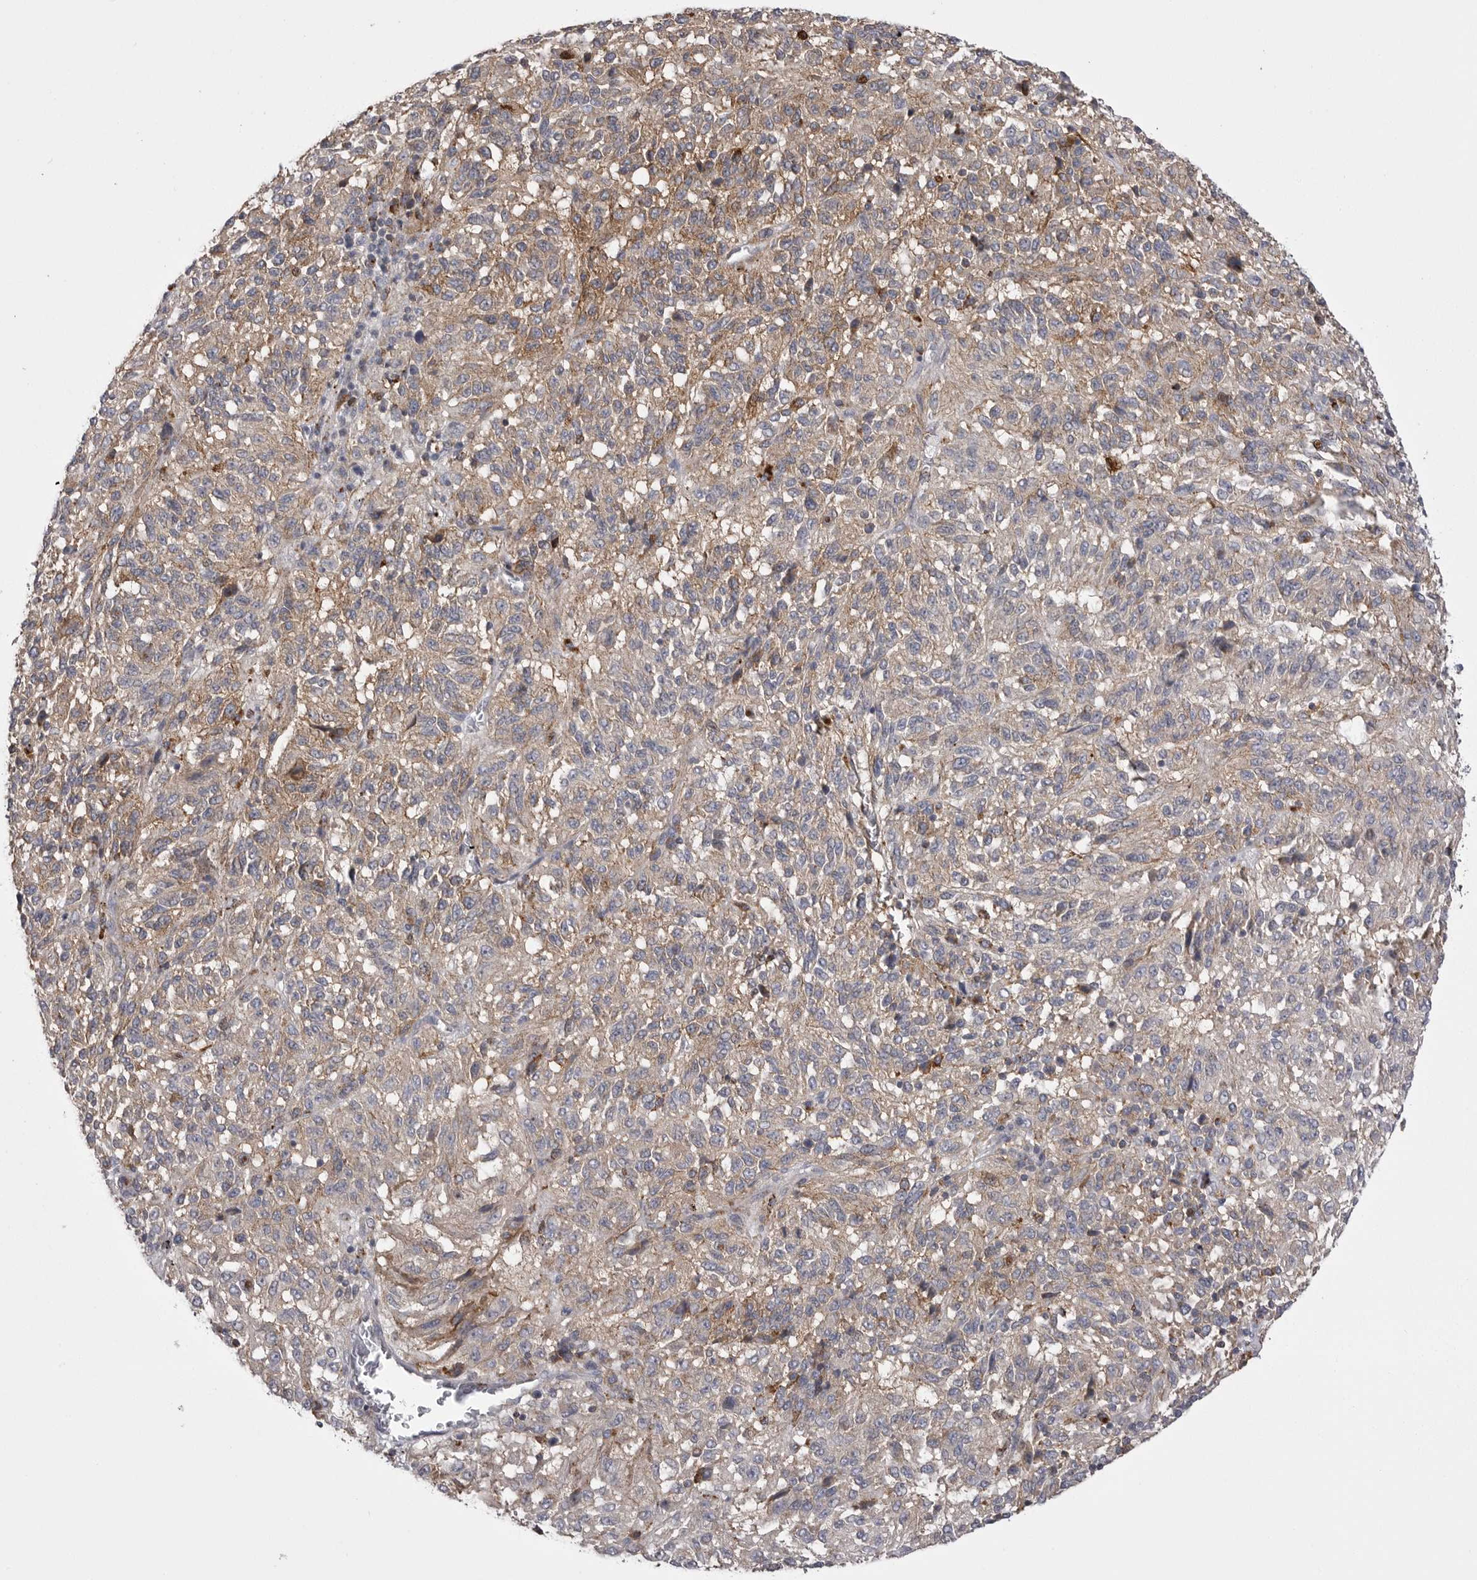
{"staining": {"intensity": "weak", "quantity": "25%-75%", "location": "cytoplasmic/membranous"}, "tissue": "melanoma", "cell_type": "Tumor cells", "image_type": "cancer", "snomed": [{"axis": "morphology", "description": "Malignant melanoma, Metastatic site"}, {"axis": "topography", "description": "Lung"}], "caption": "Human melanoma stained for a protein (brown) shows weak cytoplasmic/membranous positive expression in approximately 25%-75% of tumor cells.", "gene": "PSPN", "patient": {"sex": "male", "age": 64}}